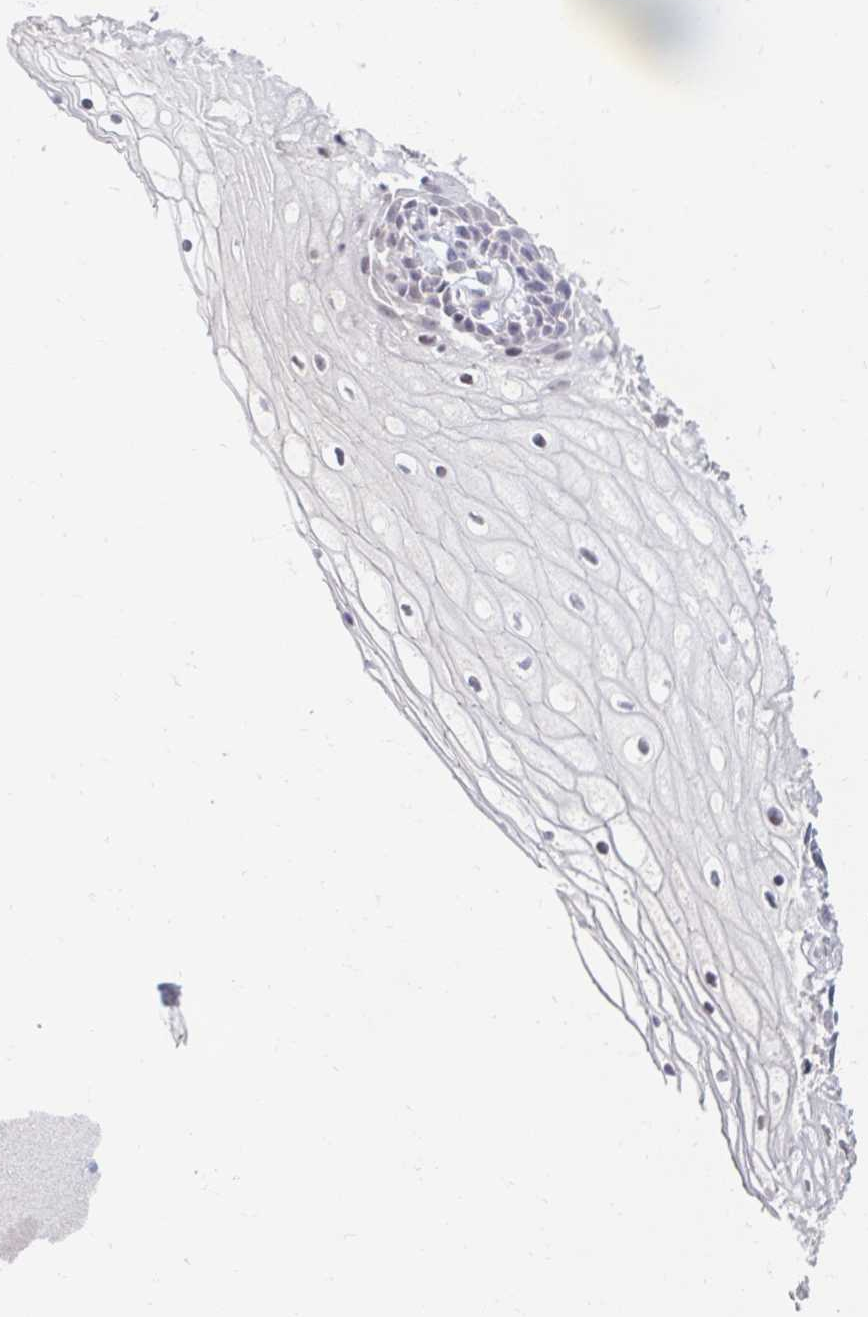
{"staining": {"intensity": "negative", "quantity": "none", "location": "none"}, "tissue": "cervix", "cell_type": "Glandular cells", "image_type": "normal", "snomed": [{"axis": "morphology", "description": "Normal tissue, NOS"}, {"axis": "topography", "description": "Cervix"}], "caption": "An IHC histopathology image of normal cervix is shown. There is no staining in glandular cells of cervix. (Brightfield microscopy of DAB immunohistochemistry (IHC) at high magnification).", "gene": "DDN", "patient": {"sex": "female", "age": 36}}